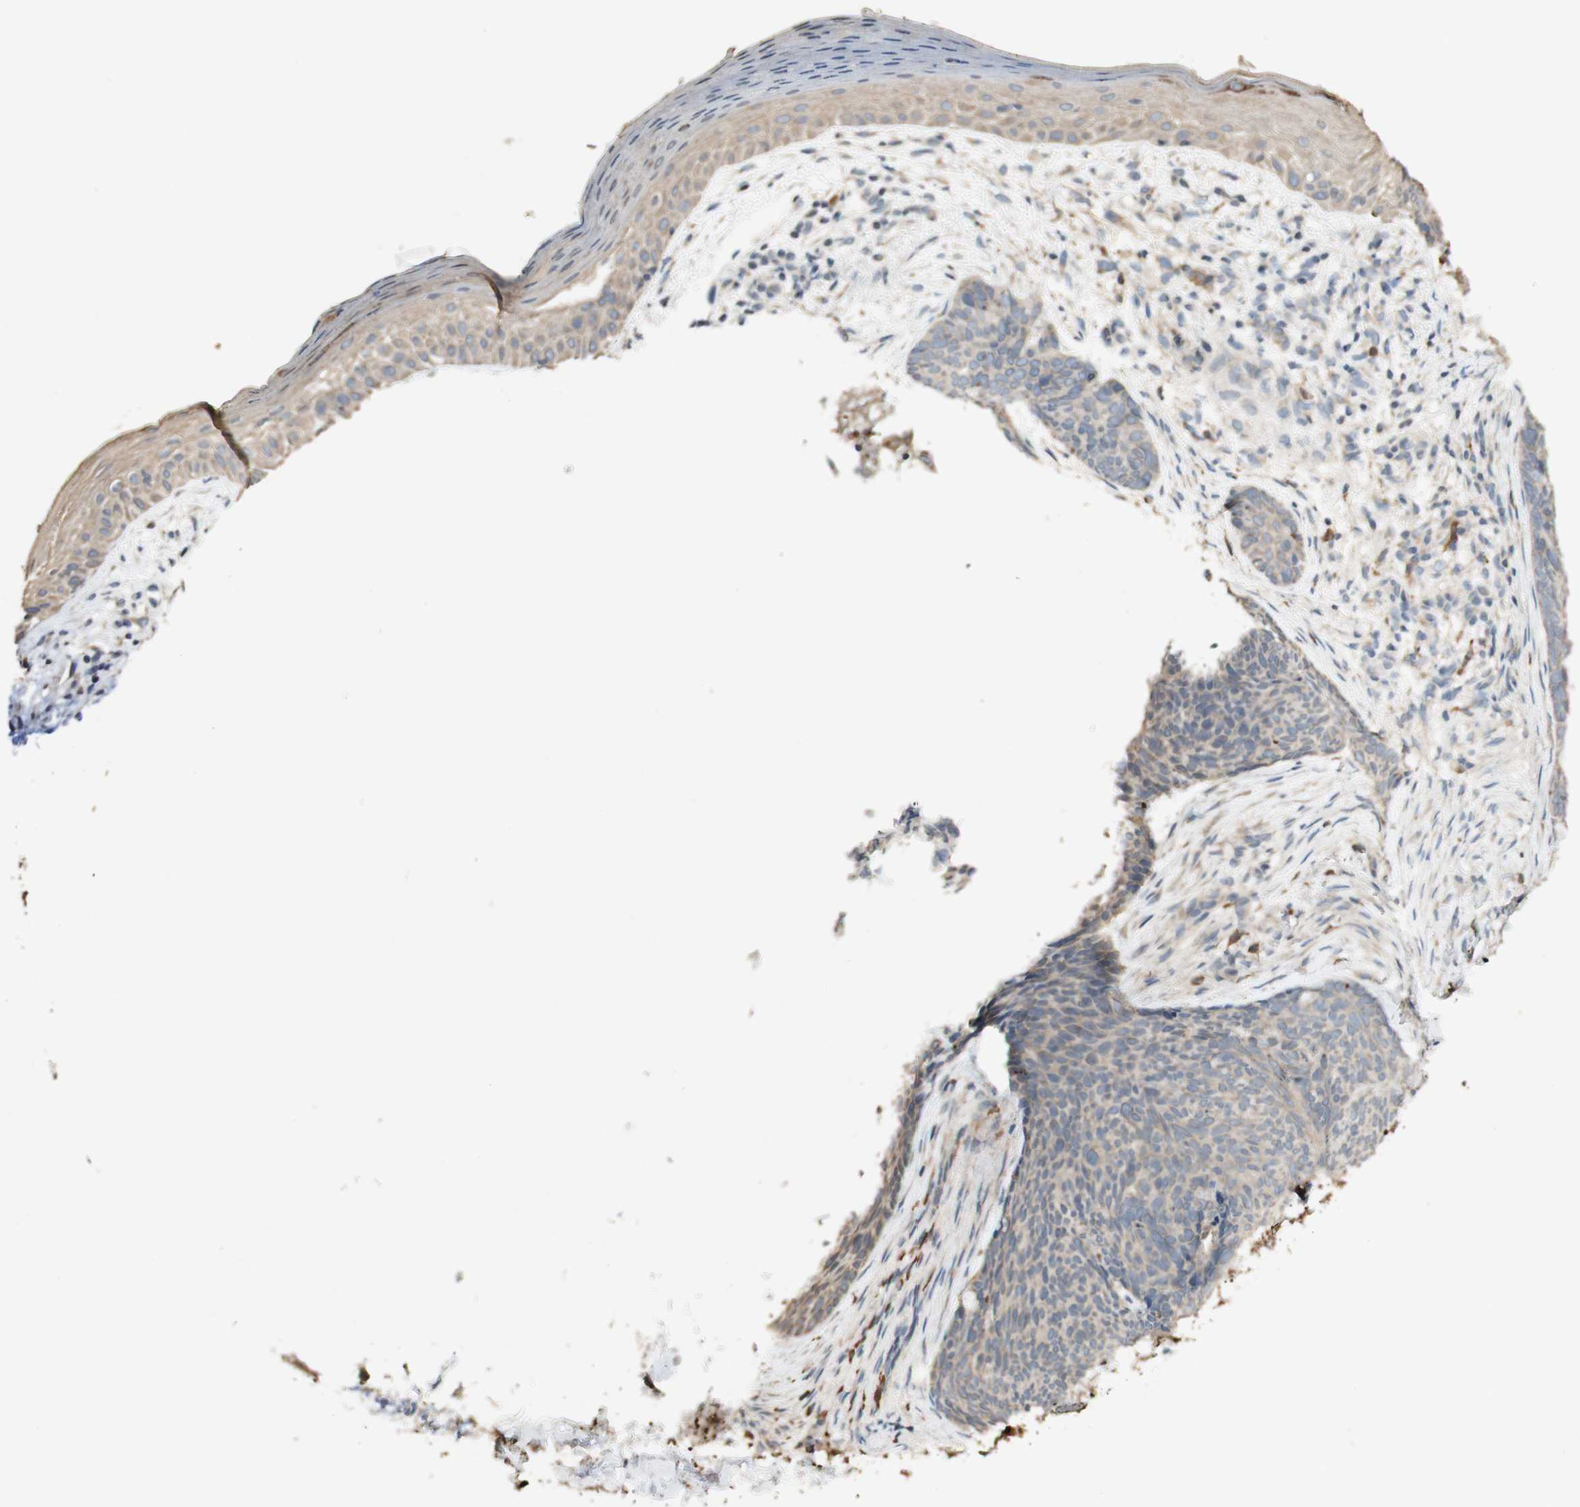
{"staining": {"intensity": "weak", "quantity": ">75%", "location": "cytoplasmic/membranous"}, "tissue": "skin cancer", "cell_type": "Tumor cells", "image_type": "cancer", "snomed": [{"axis": "morphology", "description": "Basal cell carcinoma"}, {"axis": "topography", "description": "Skin"}], "caption": "Human basal cell carcinoma (skin) stained for a protein (brown) reveals weak cytoplasmic/membranous positive expression in about >75% of tumor cells.", "gene": "CLCN2", "patient": {"sex": "female", "age": 70}}